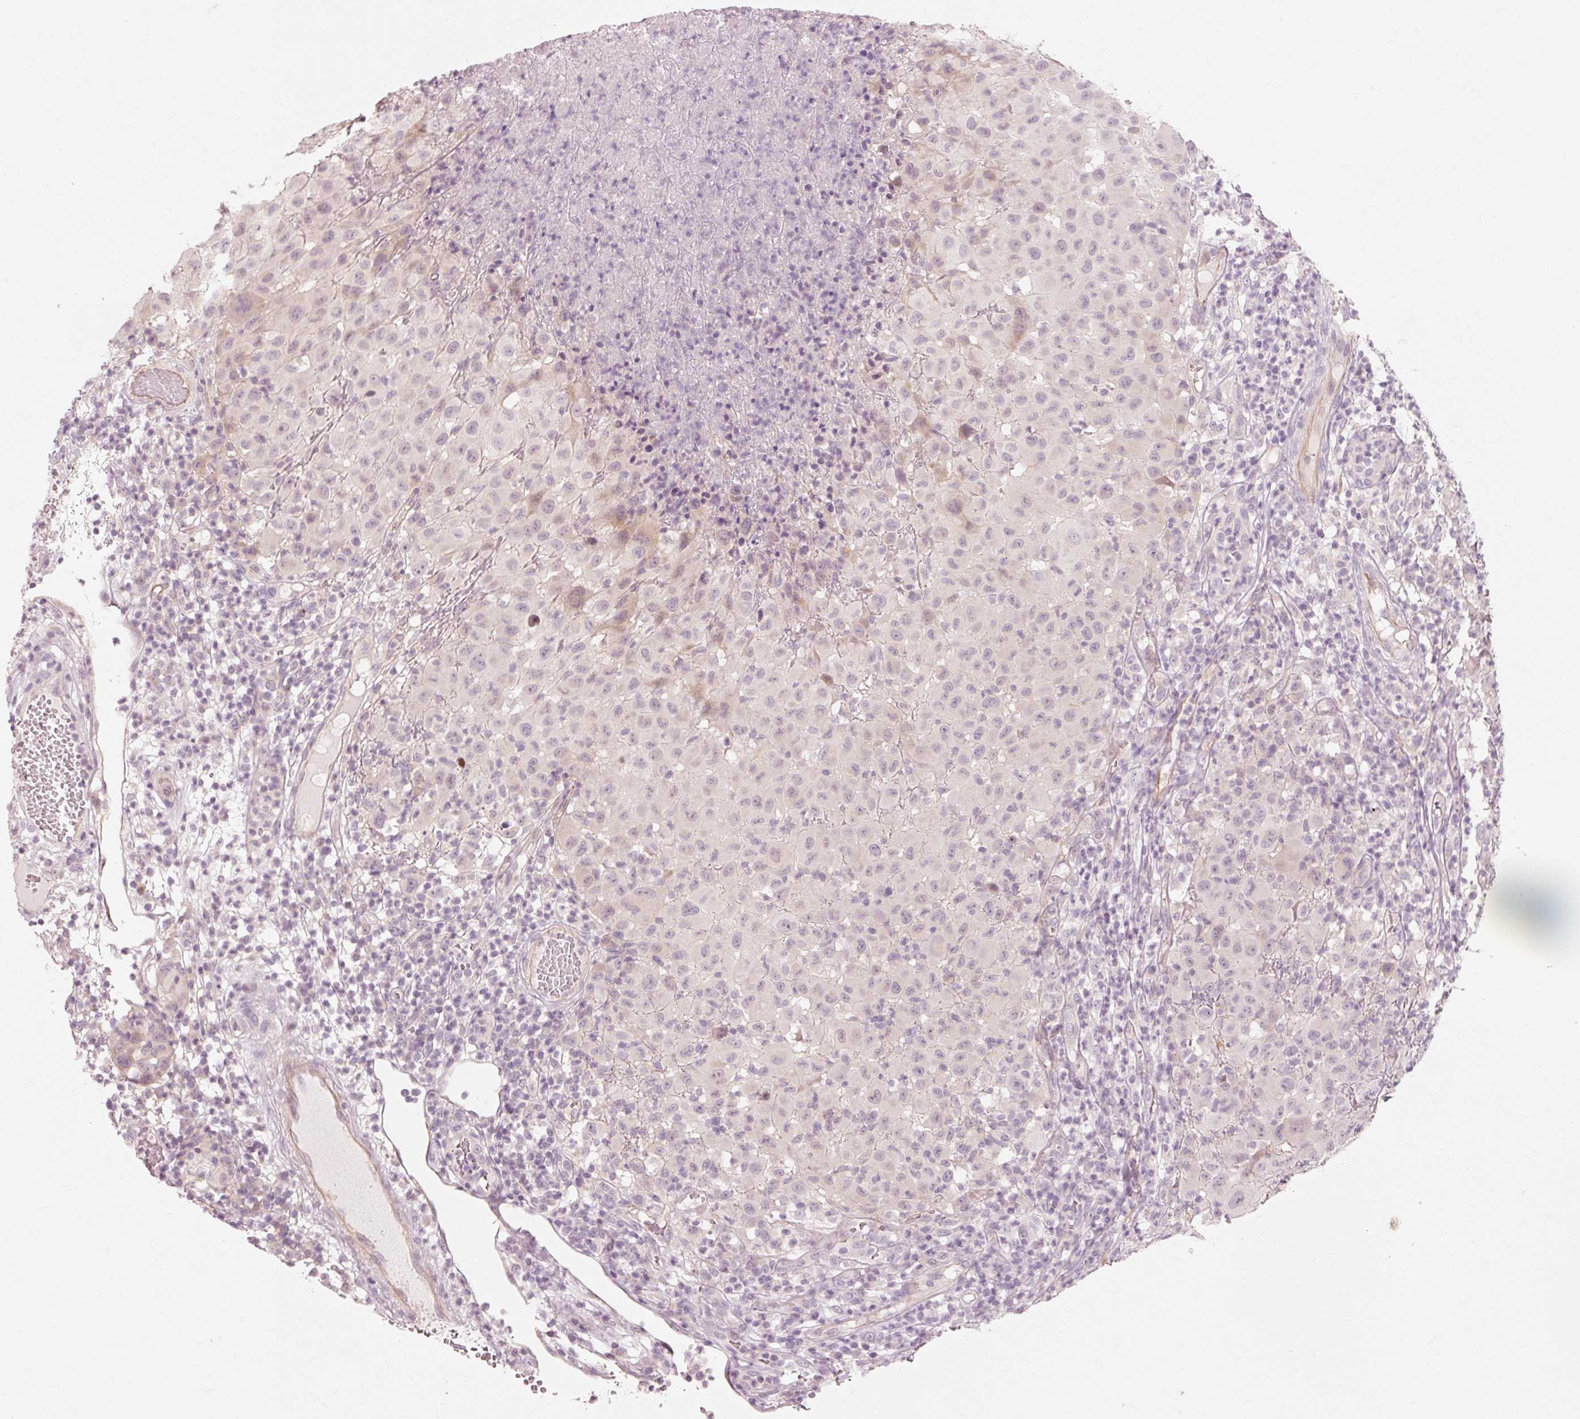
{"staining": {"intensity": "weak", "quantity": "<25%", "location": "cytoplasmic/membranous"}, "tissue": "melanoma", "cell_type": "Tumor cells", "image_type": "cancer", "snomed": [{"axis": "morphology", "description": "Malignant melanoma, NOS"}, {"axis": "topography", "description": "Skin"}], "caption": "This is an IHC image of malignant melanoma. There is no positivity in tumor cells.", "gene": "TRIM73", "patient": {"sex": "male", "age": 73}}